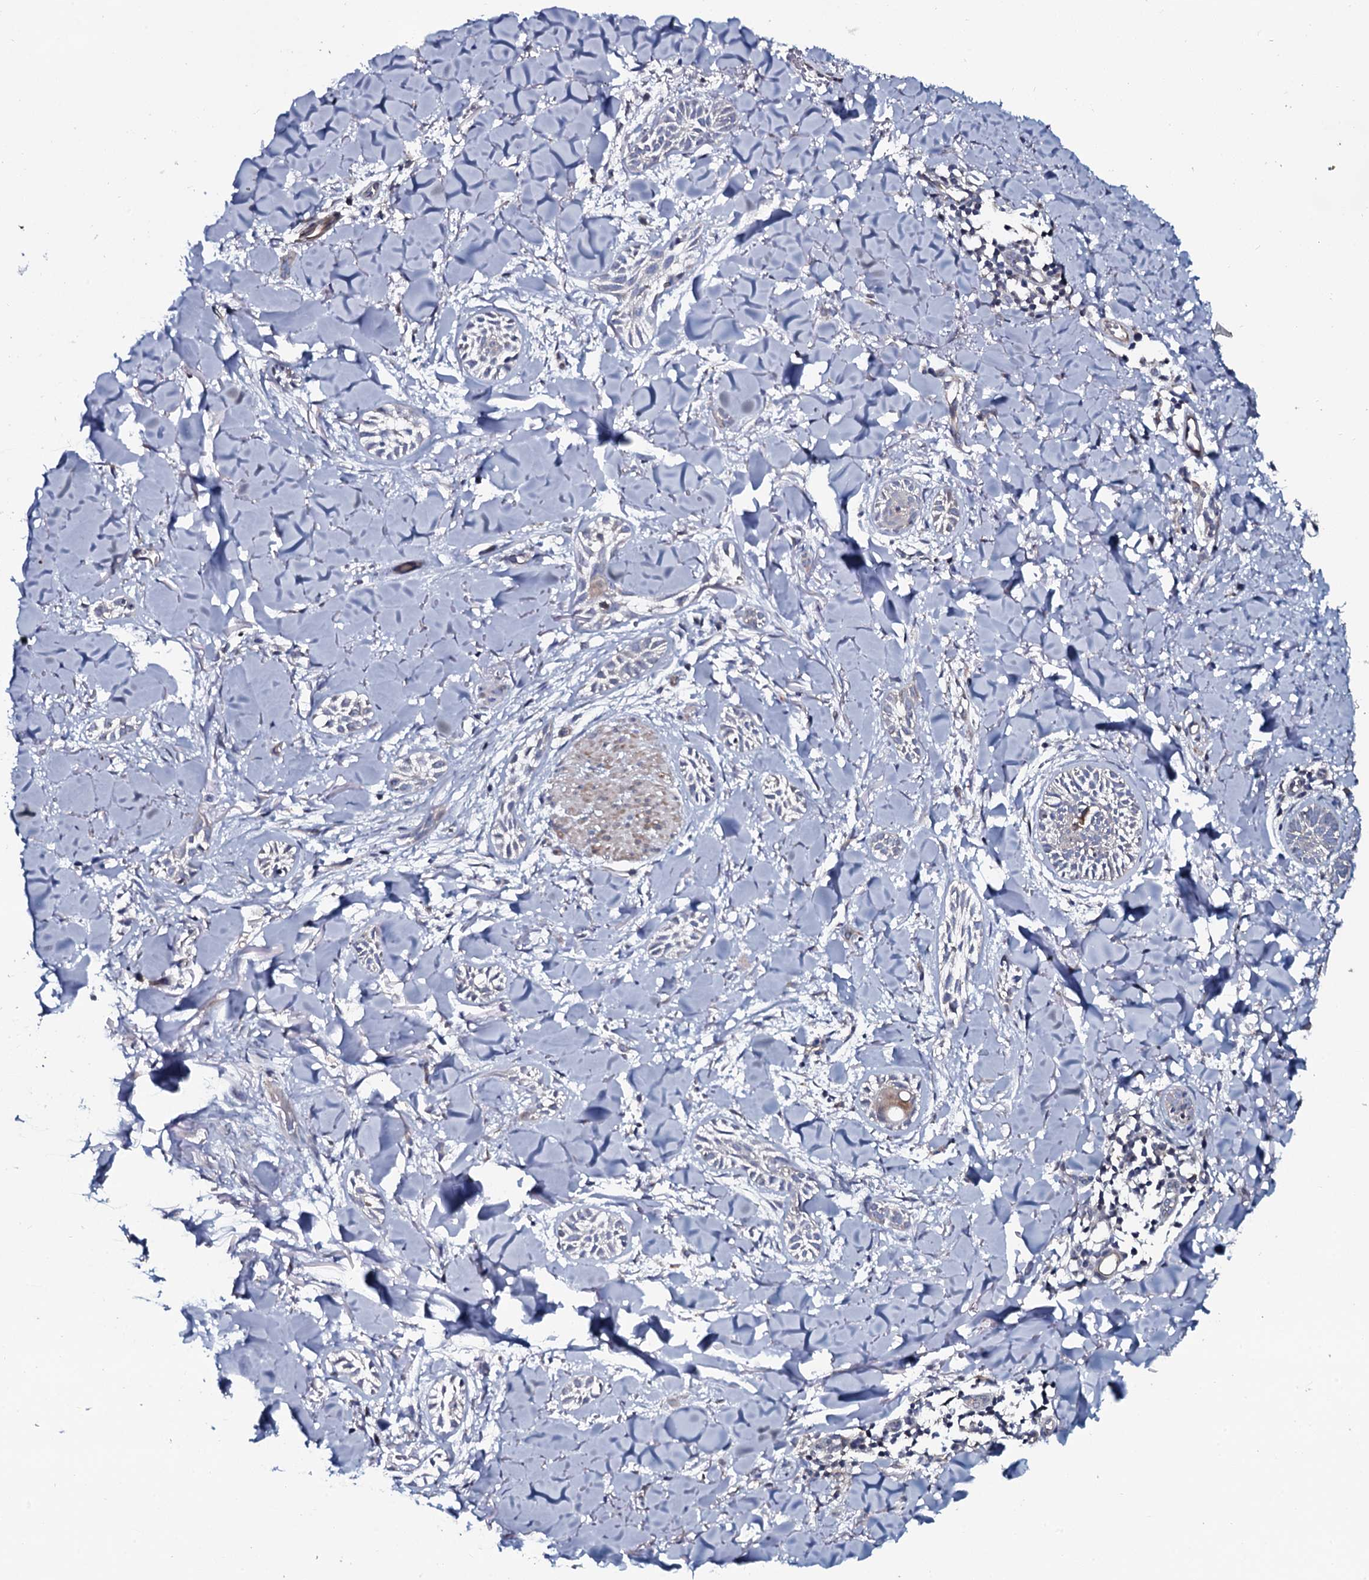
{"staining": {"intensity": "negative", "quantity": "none", "location": "none"}, "tissue": "skin cancer", "cell_type": "Tumor cells", "image_type": "cancer", "snomed": [{"axis": "morphology", "description": "Basal cell carcinoma"}, {"axis": "topography", "description": "Skin"}], "caption": "The image exhibits no staining of tumor cells in basal cell carcinoma (skin). Brightfield microscopy of immunohistochemistry (IHC) stained with DAB (brown) and hematoxylin (blue), captured at high magnification.", "gene": "TMEM151A", "patient": {"sex": "female", "age": 59}}